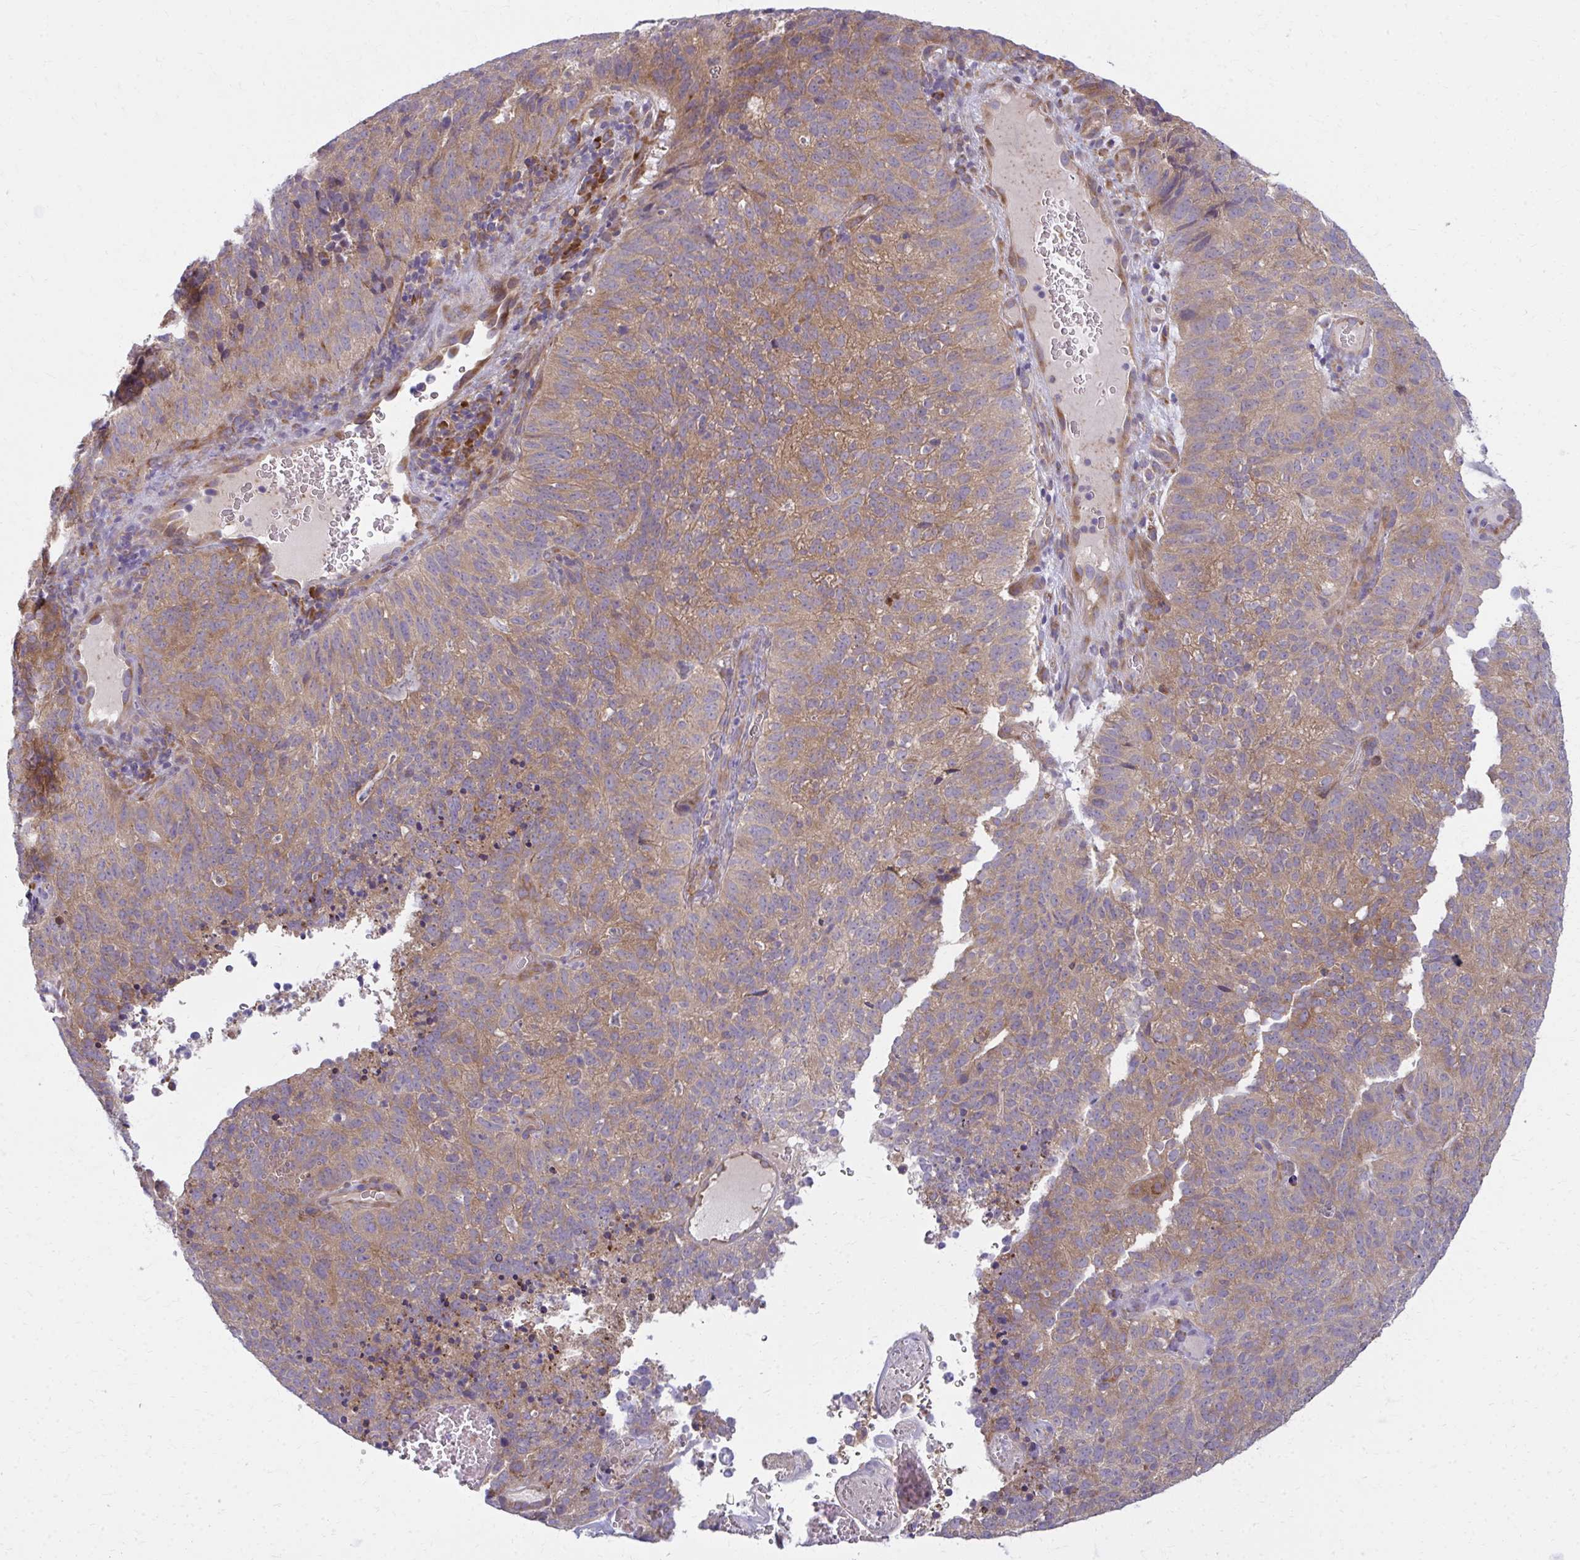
{"staining": {"intensity": "moderate", "quantity": ">75%", "location": "cytoplasmic/membranous"}, "tissue": "cervical cancer", "cell_type": "Tumor cells", "image_type": "cancer", "snomed": [{"axis": "morphology", "description": "Adenocarcinoma, NOS"}, {"axis": "topography", "description": "Cervix"}], "caption": "Cervical adenocarcinoma stained with DAB immunohistochemistry displays medium levels of moderate cytoplasmic/membranous positivity in about >75% of tumor cells.", "gene": "CEMP1", "patient": {"sex": "female", "age": 38}}